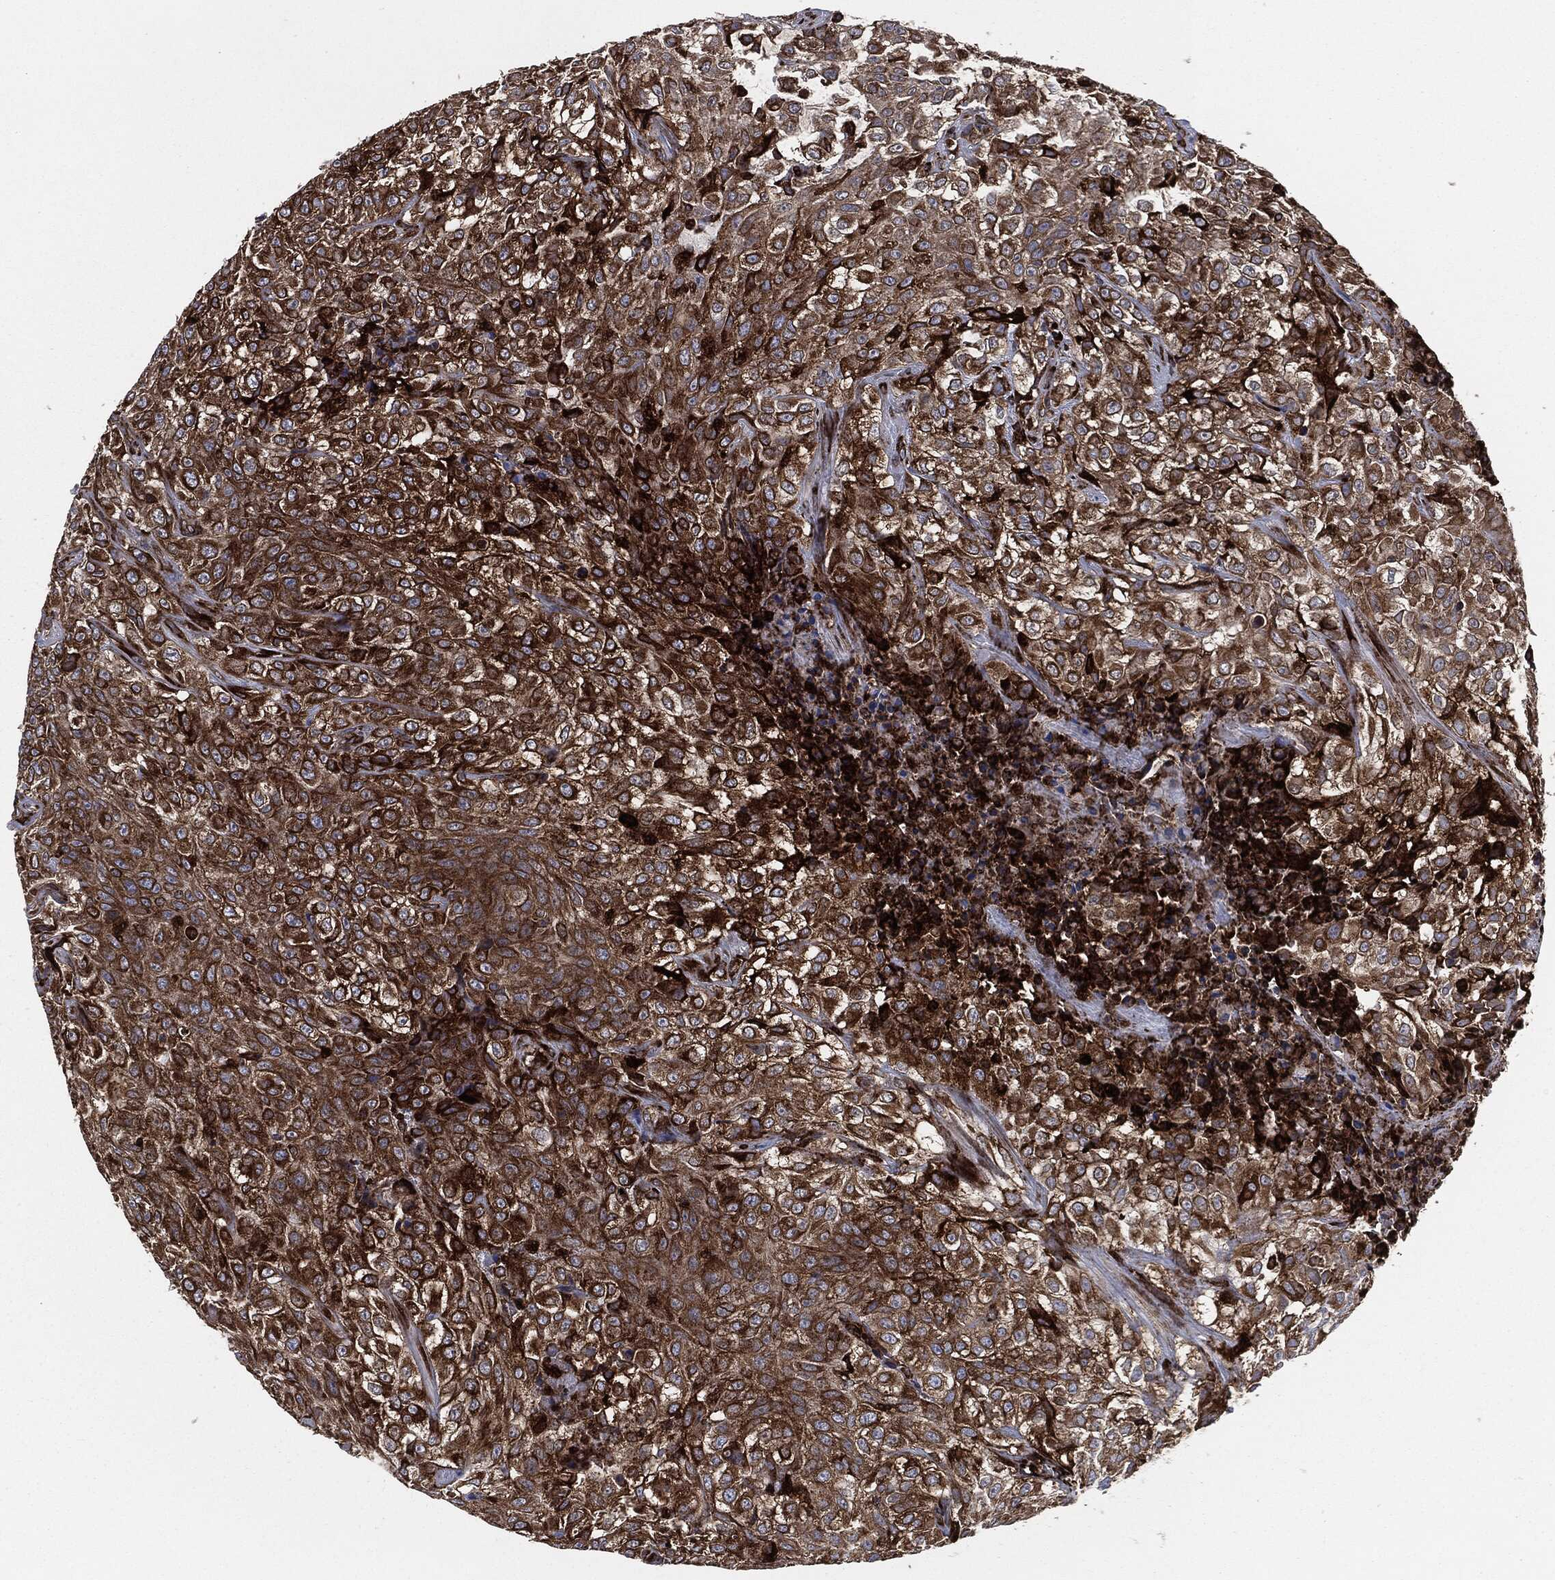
{"staining": {"intensity": "strong", "quantity": ">75%", "location": "cytoplasmic/membranous"}, "tissue": "urothelial cancer", "cell_type": "Tumor cells", "image_type": "cancer", "snomed": [{"axis": "morphology", "description": "Urothelial carcinoma, High grade"}, {"axis": "topography", "description": "Urinary bladder"}], "caption": "Urothelial cancer stained with immunohistochemistry (IHC) reveals strong cytoplasmic/membranous positivity in about >75% of tumor cells. (IHC, brightfield microscopy, high magnification).", "gene": "CALR", "patient": {"sex": "male", "age": 56}}